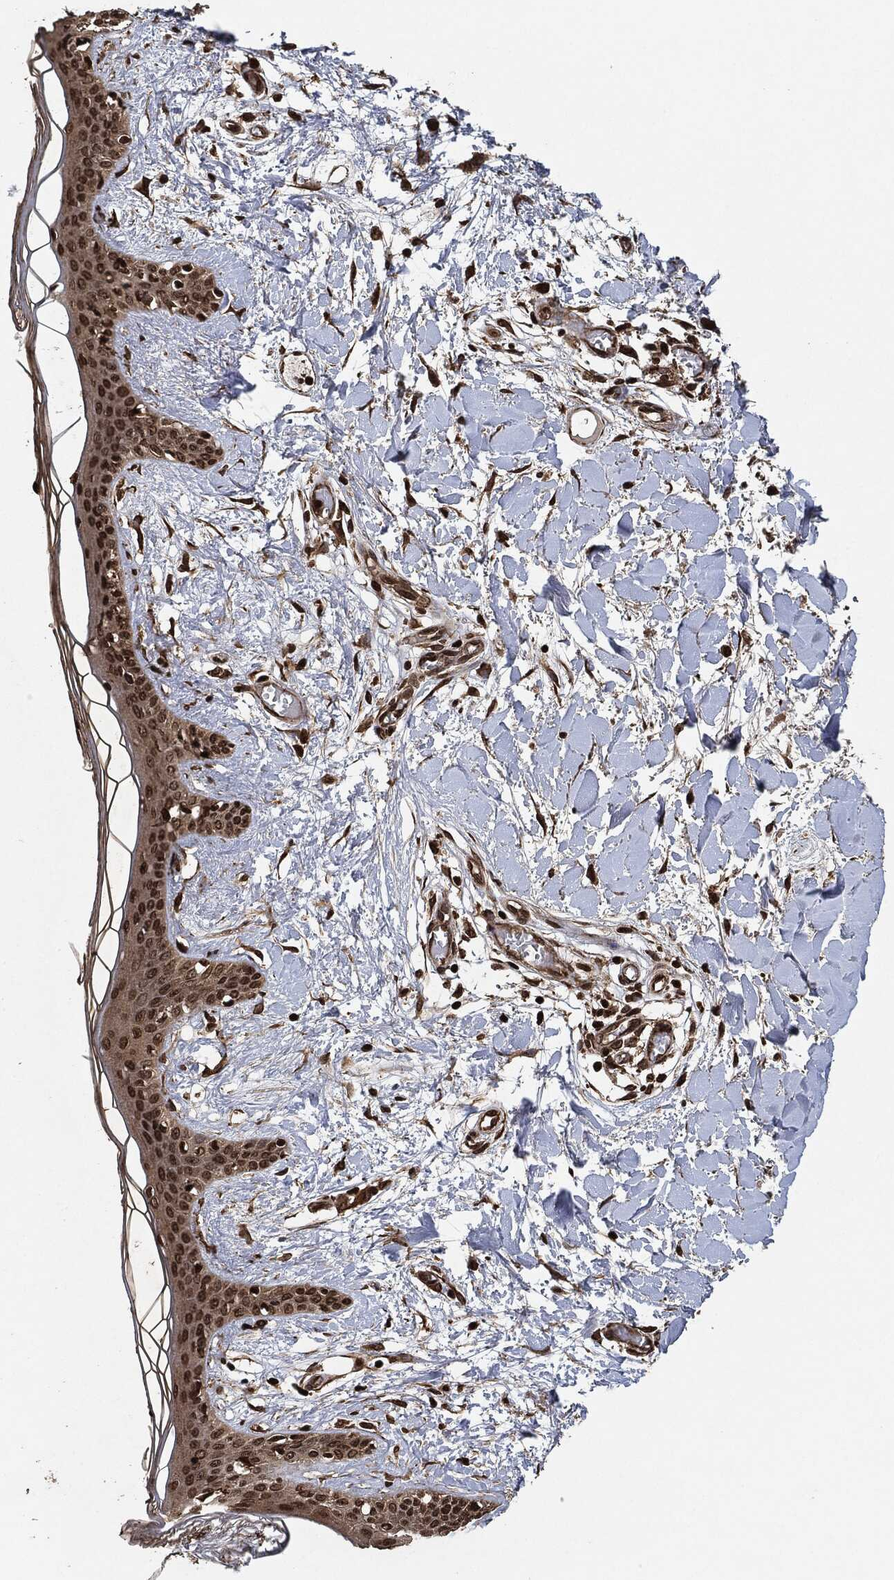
{"staining": {"intensity": "strong", "quantity": ">75%", "location": "cytoplasmic/membranous,nuclear"}, "tissue": "skin", "cell_type": "Fibroblasts", "image_type": "normal", "snomed": [{"axis": "morphology", "description": "Normal tissue, NOS"}, {"axis": "topography", "description": "Skin"}], "caption": "The histopathology image exhibits a brown stain indicating the presence of a protein in the cytoplasmic/membranous,nuclear of fibroblasts in skin.", "gene": "PDK1", "patient": {"sex": "female", "age": 34}}